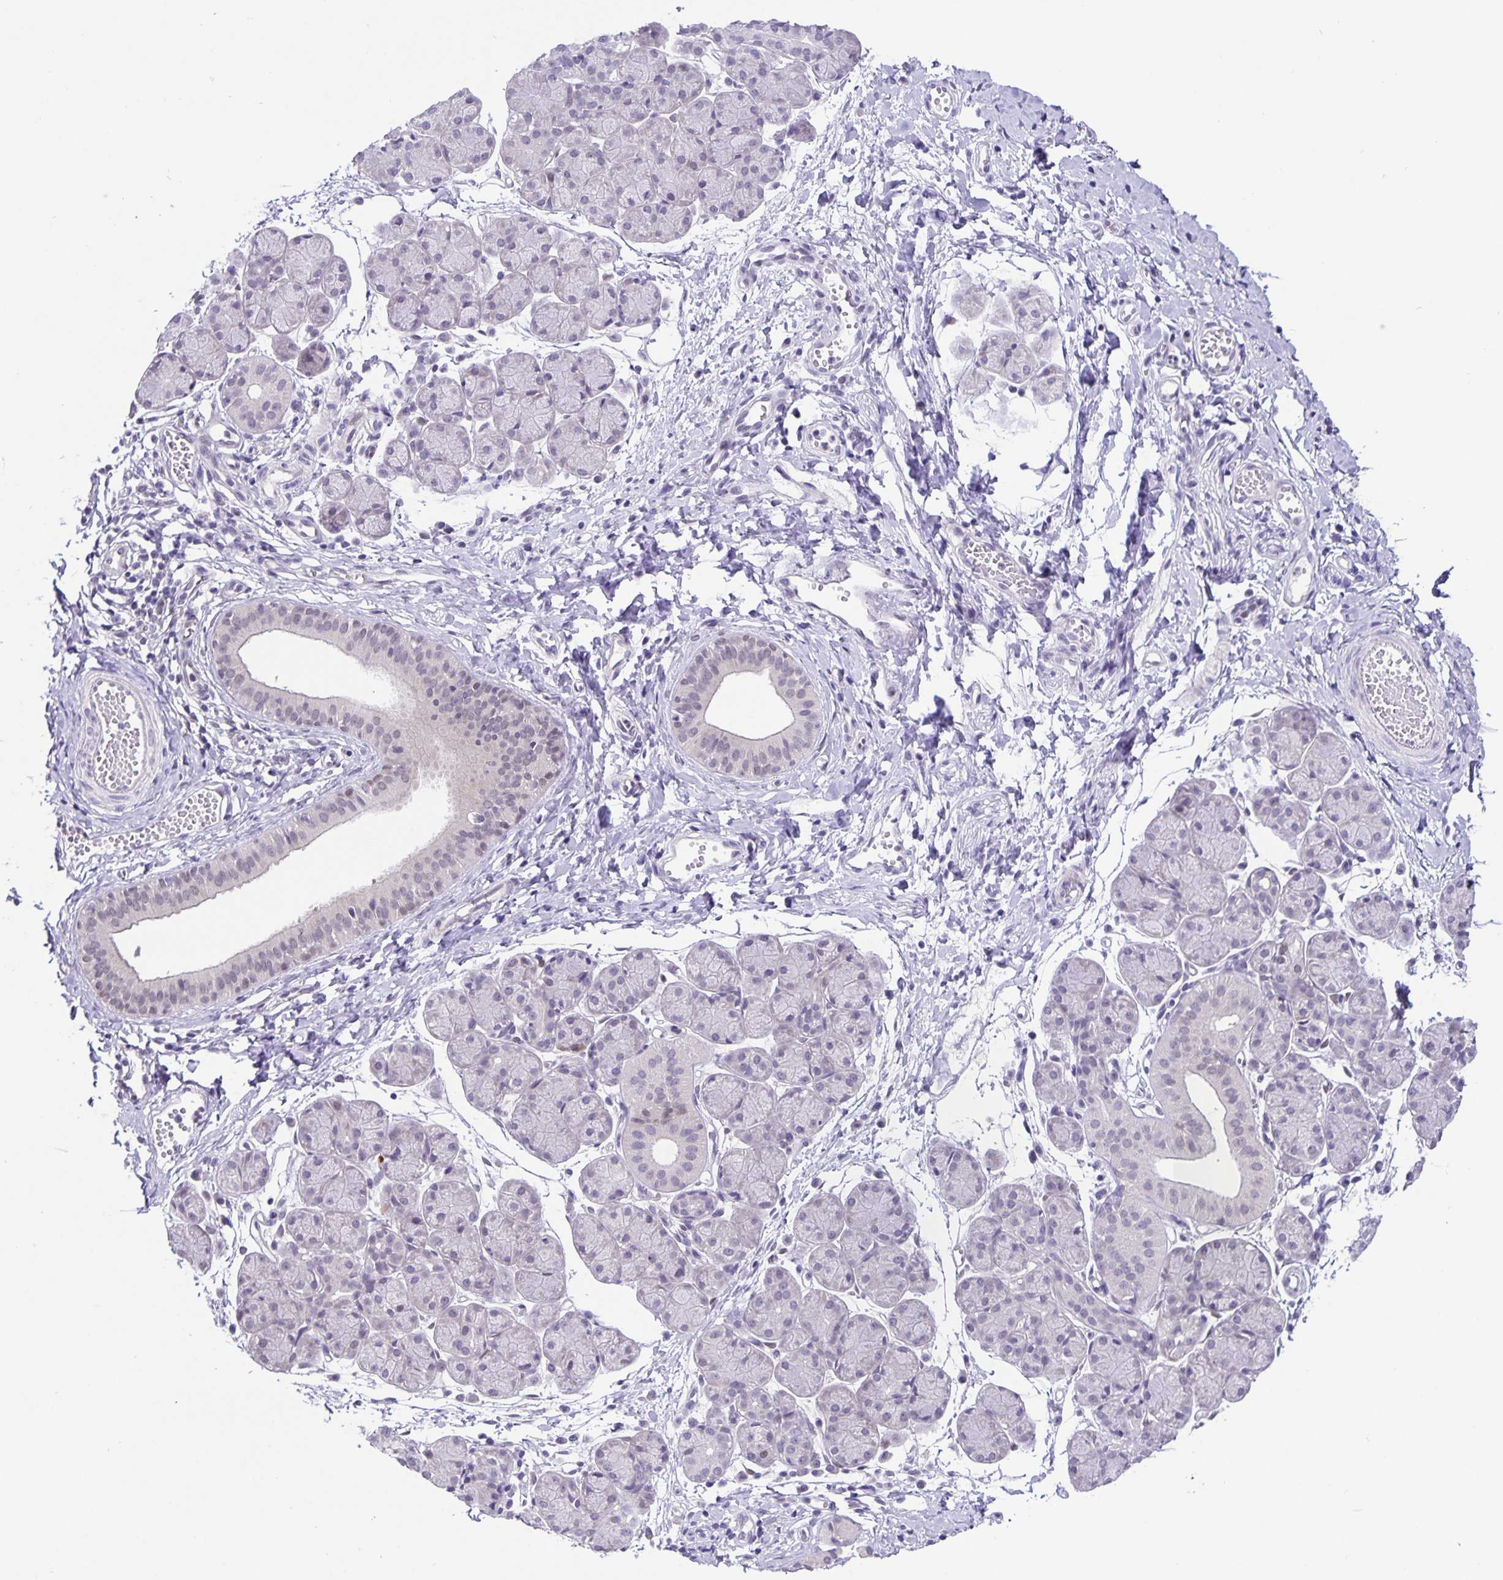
{"staining": {"intensity": "moderate", "quantity": "<25%", "location": "cytoplasmic/membranous"}, "tissue": "salivary gland", "cell_type": "Glandular cells", "image_type": "normal", "snomed": [{"axis": "morphology", "description": "Normal tissue, NOS"}, {"axis": "morphology", "description": "Inflammation, NOS"}, {"axis": "topography", "description": "Lymph node"}, {"axis": "topography", "description": "Salivary gland"}], "caption": "A brown stain highlights moderate cytoplasmic/membranous expression of a protein in glandular cells of unremarkable salivary gland. Nuclei are stained in blue.", "gene": "FOSL2", "patient": {"sex": "male", "age": 3}}